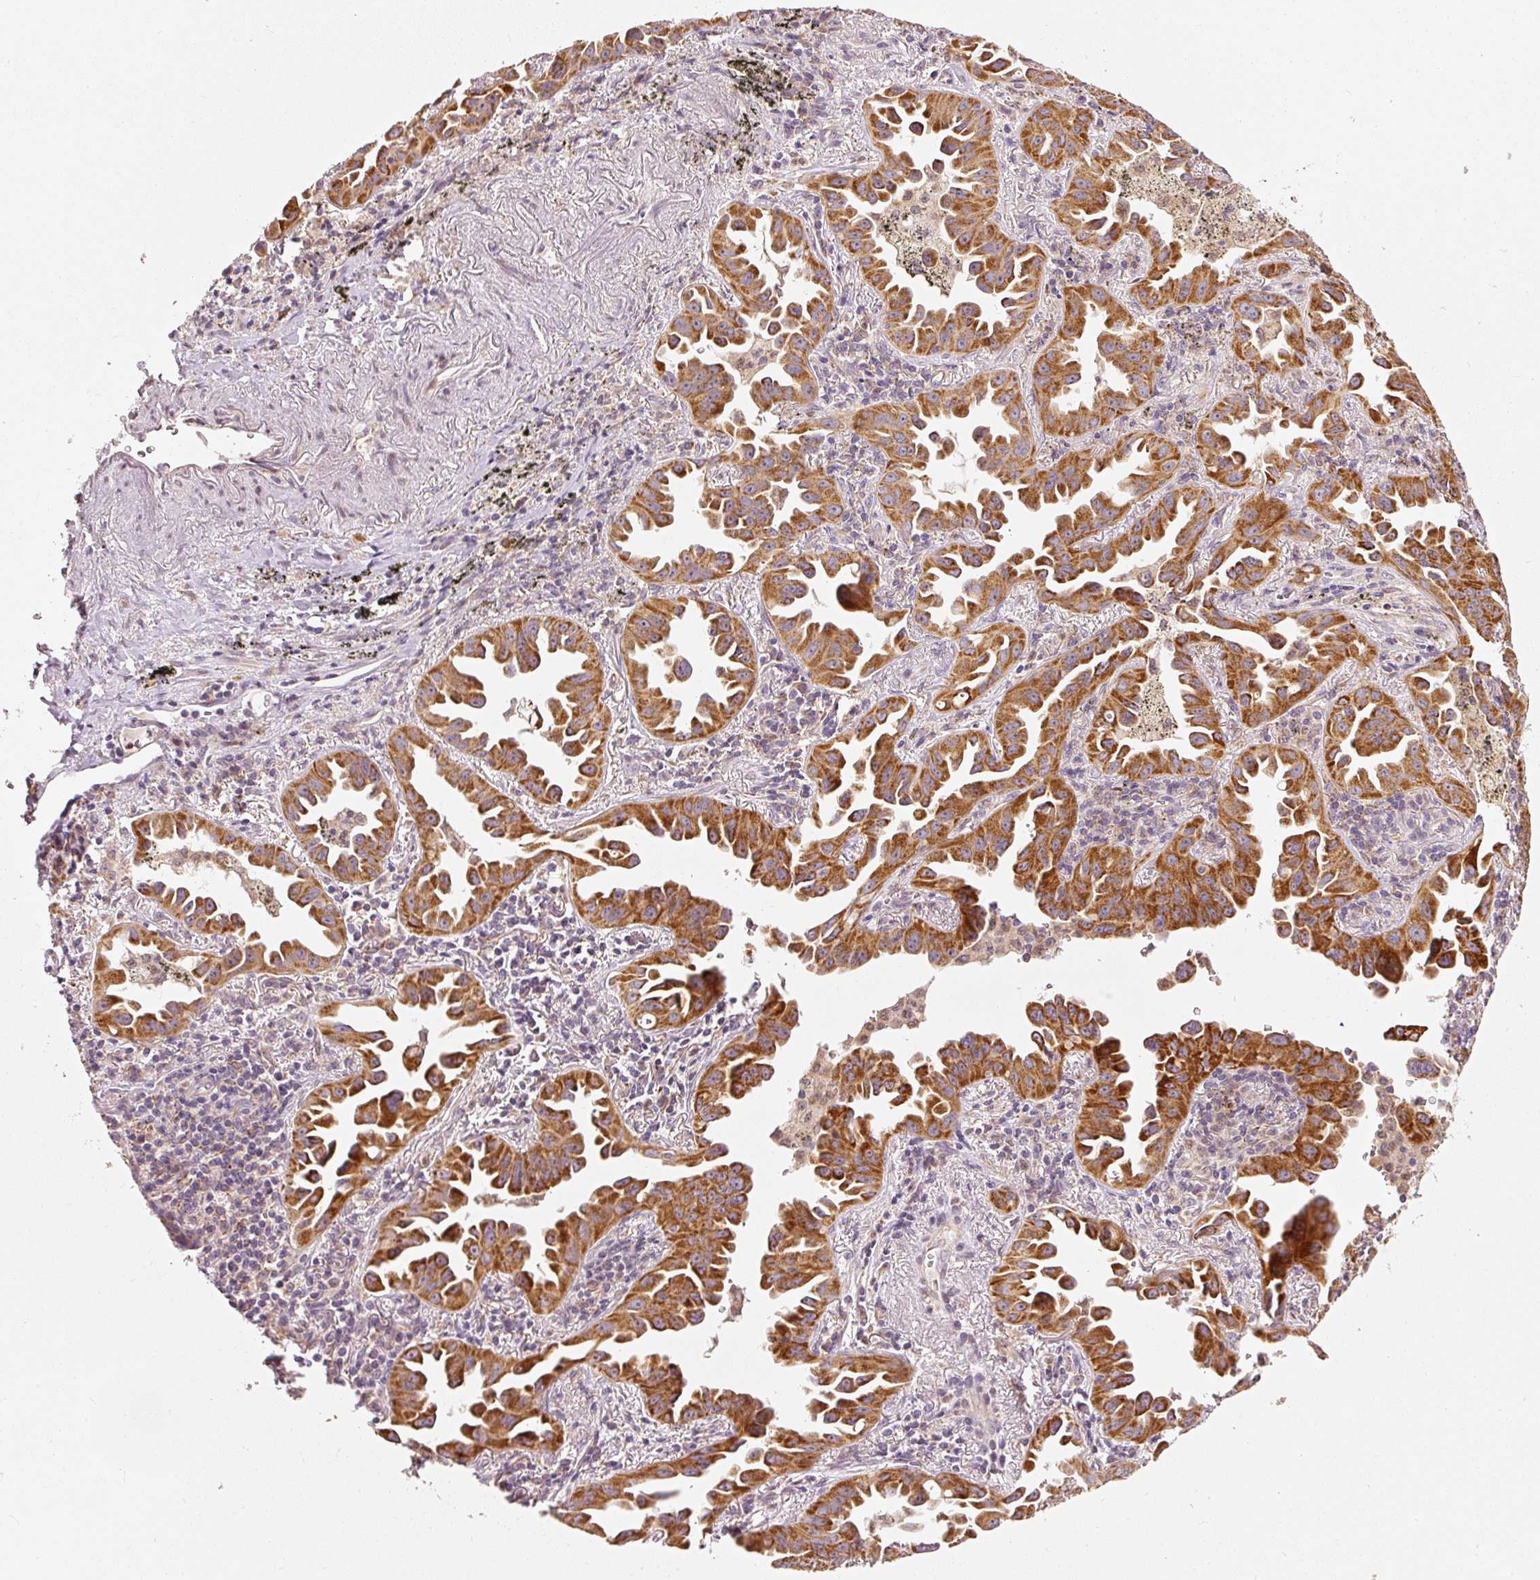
{"staining": {"intensity": "strong", "quantity": ">75%", "location": "cytoplasmic/membranous"}, "tissue": "lung cancer", "cell_type": "Tumor cells", "image_type": "cancer", "snomed": [{"axis": "morphology", "description": "Adenocarcinoma, NOS"}, {"axis": "topography", "description": "Lung"}], "caption": "High-power microscopy captured an immunohistochemistry histopathology image of lung cancer, revealing strong cytoplasmic/membranous positivity in approximately >75% of tumor cells. (IHC, brightfield microscopy, high magnification).", "gene": "MTHFD1L", "patient": {"sex": "male", "age": 68}}